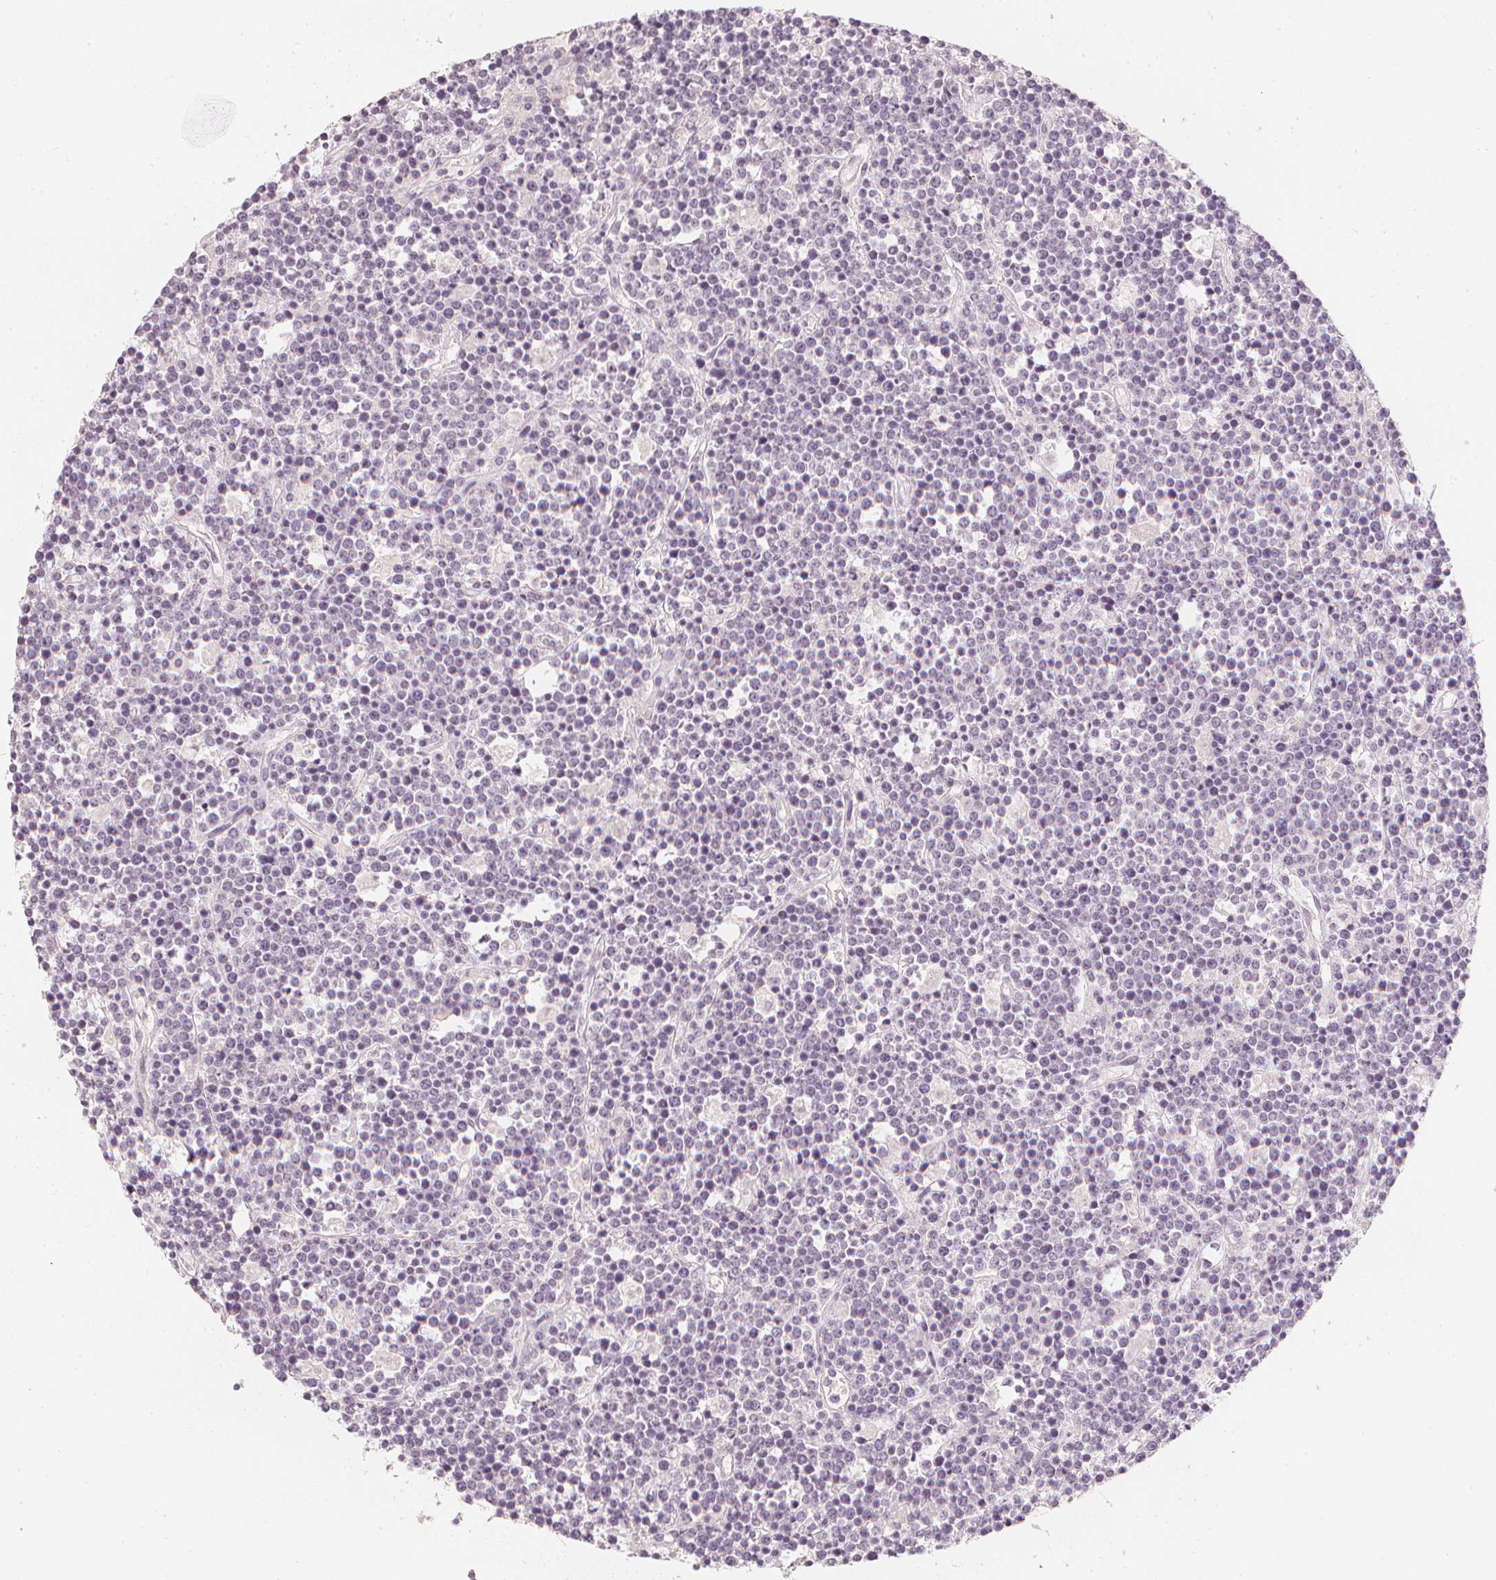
{"staining": {"intensity": "negative", "quantity": "none", "location": "none"}, "tissue": "lymphoma", "cell_type": "Tumor cells", "image_type": "cancer", "snomed": [{"axis": "morphology", "description": "Malignant lymphoma, non-Hodgkin's type, High grade"}, {"axis": "topography", "description": "Ovary"}], "caption": "Immunohistochemistry (IHC) photomicrograph of neoplastic tissue: human high-grade malignant lymphoma, non-Hodgkin's type stained with DAB shows no significant protein expression in tumor cells.", "gene": "CALB1", "patient": {"sex": "female", "age": 56}}